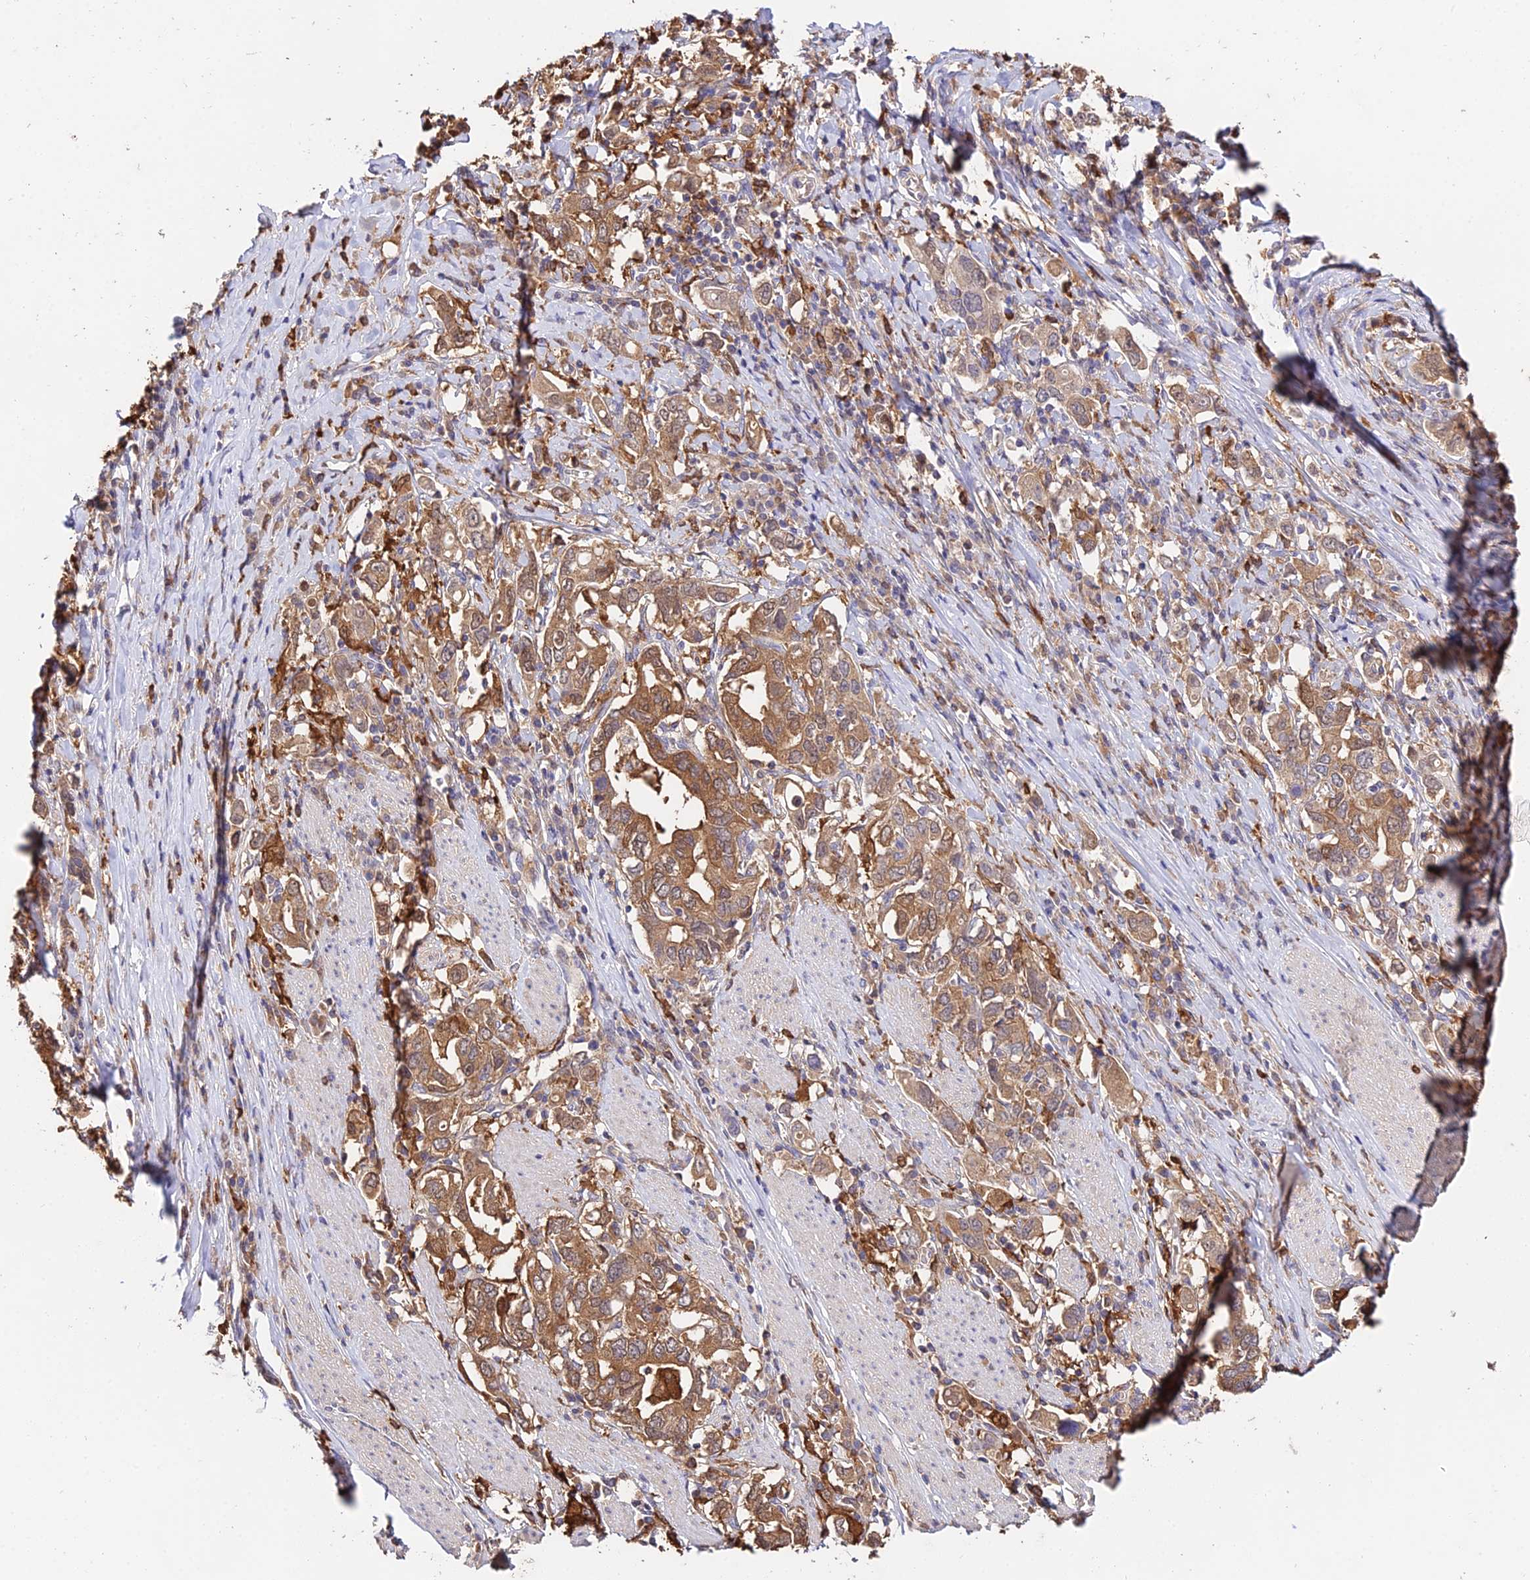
{"staining": {"intensity": "moderate", "quantity": ">75%", "location": "cytoplasmic/membranous"}, "tissue": "stomach cancer", "cell_type": "Tumor cells", "image_type": "cancer", "snomed": [{"axis": "morphology", "description": "Adenocarcinoma, NOS"}, {"axis": "topography", "description": "Stomach, upper"}, {"axis": "topography", "description": "Stomach"}], "caption": "An immunohistochemistry histopathology image of tumor tissue is shown. Protein staining in brown highlights moderate cytoplasmic/membranous positivity in stomach cancer (adenocarcinoma) within tumor cells. (DAB (3,3'-diaminobenzidine) IHC, brown staining for protein, blue staining for nuclei).", "gene": "FBP1", "patient": {"sex": "male", "age": 62}}